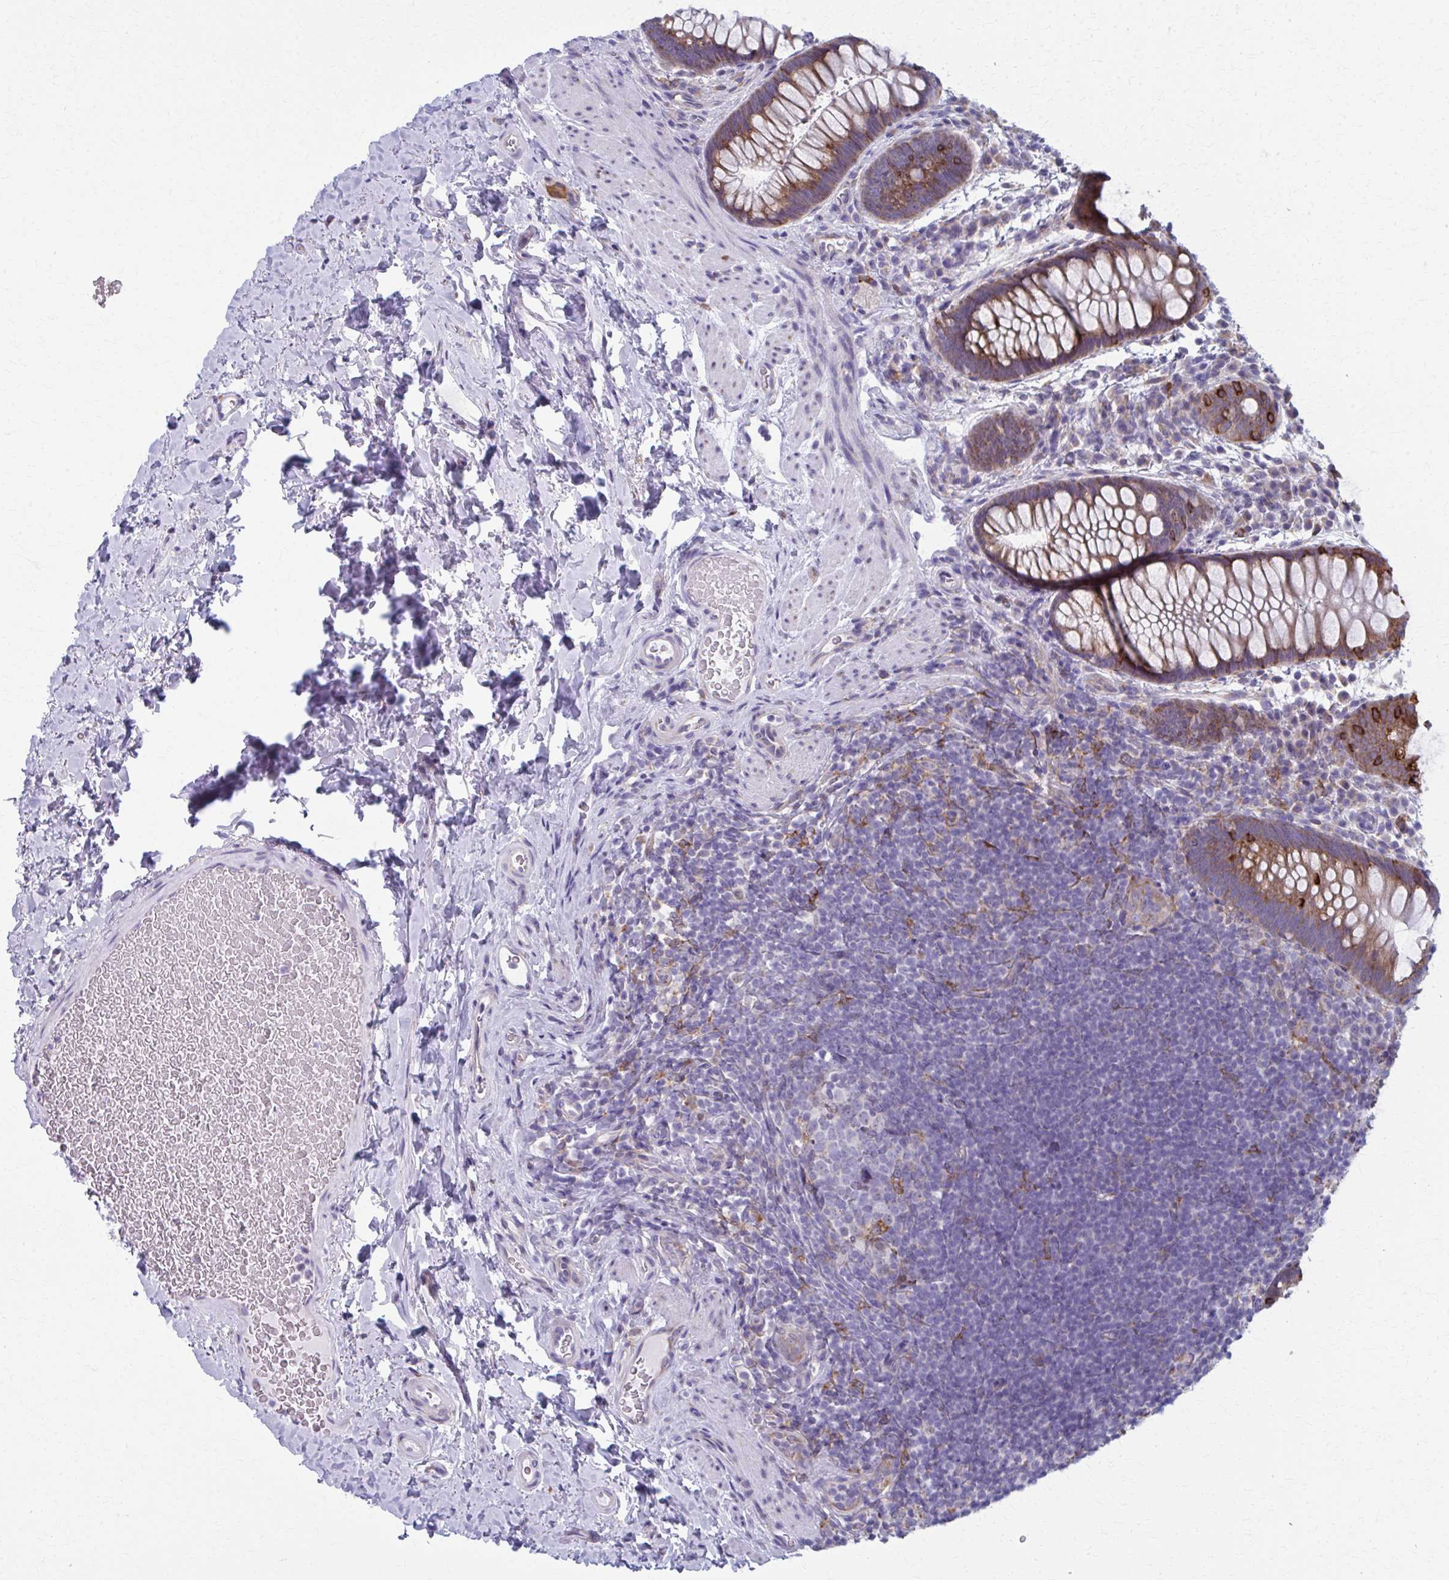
{"staining": {"intensity": "strong", "quantity": ">75%", "location": "cytoplasmic/membranous"}, "tissue": "rectum", "cell_type": "Glandular cells", "image_type": "normal", "snomed": [{"axis": "morphology", "description": "Normal tissue, NOS"}, {"axis": "topography", "description": "Rectum"}], "caption": "A brown stain shows strong cytoplasmic/membranous staining of a protein in glandular cells of normal rectum. The protein of interest is shown in brown color, while the nuclei are stained blue.", "gene": "SPATS2L", "patient": {"sex": "female", "age": 69}}